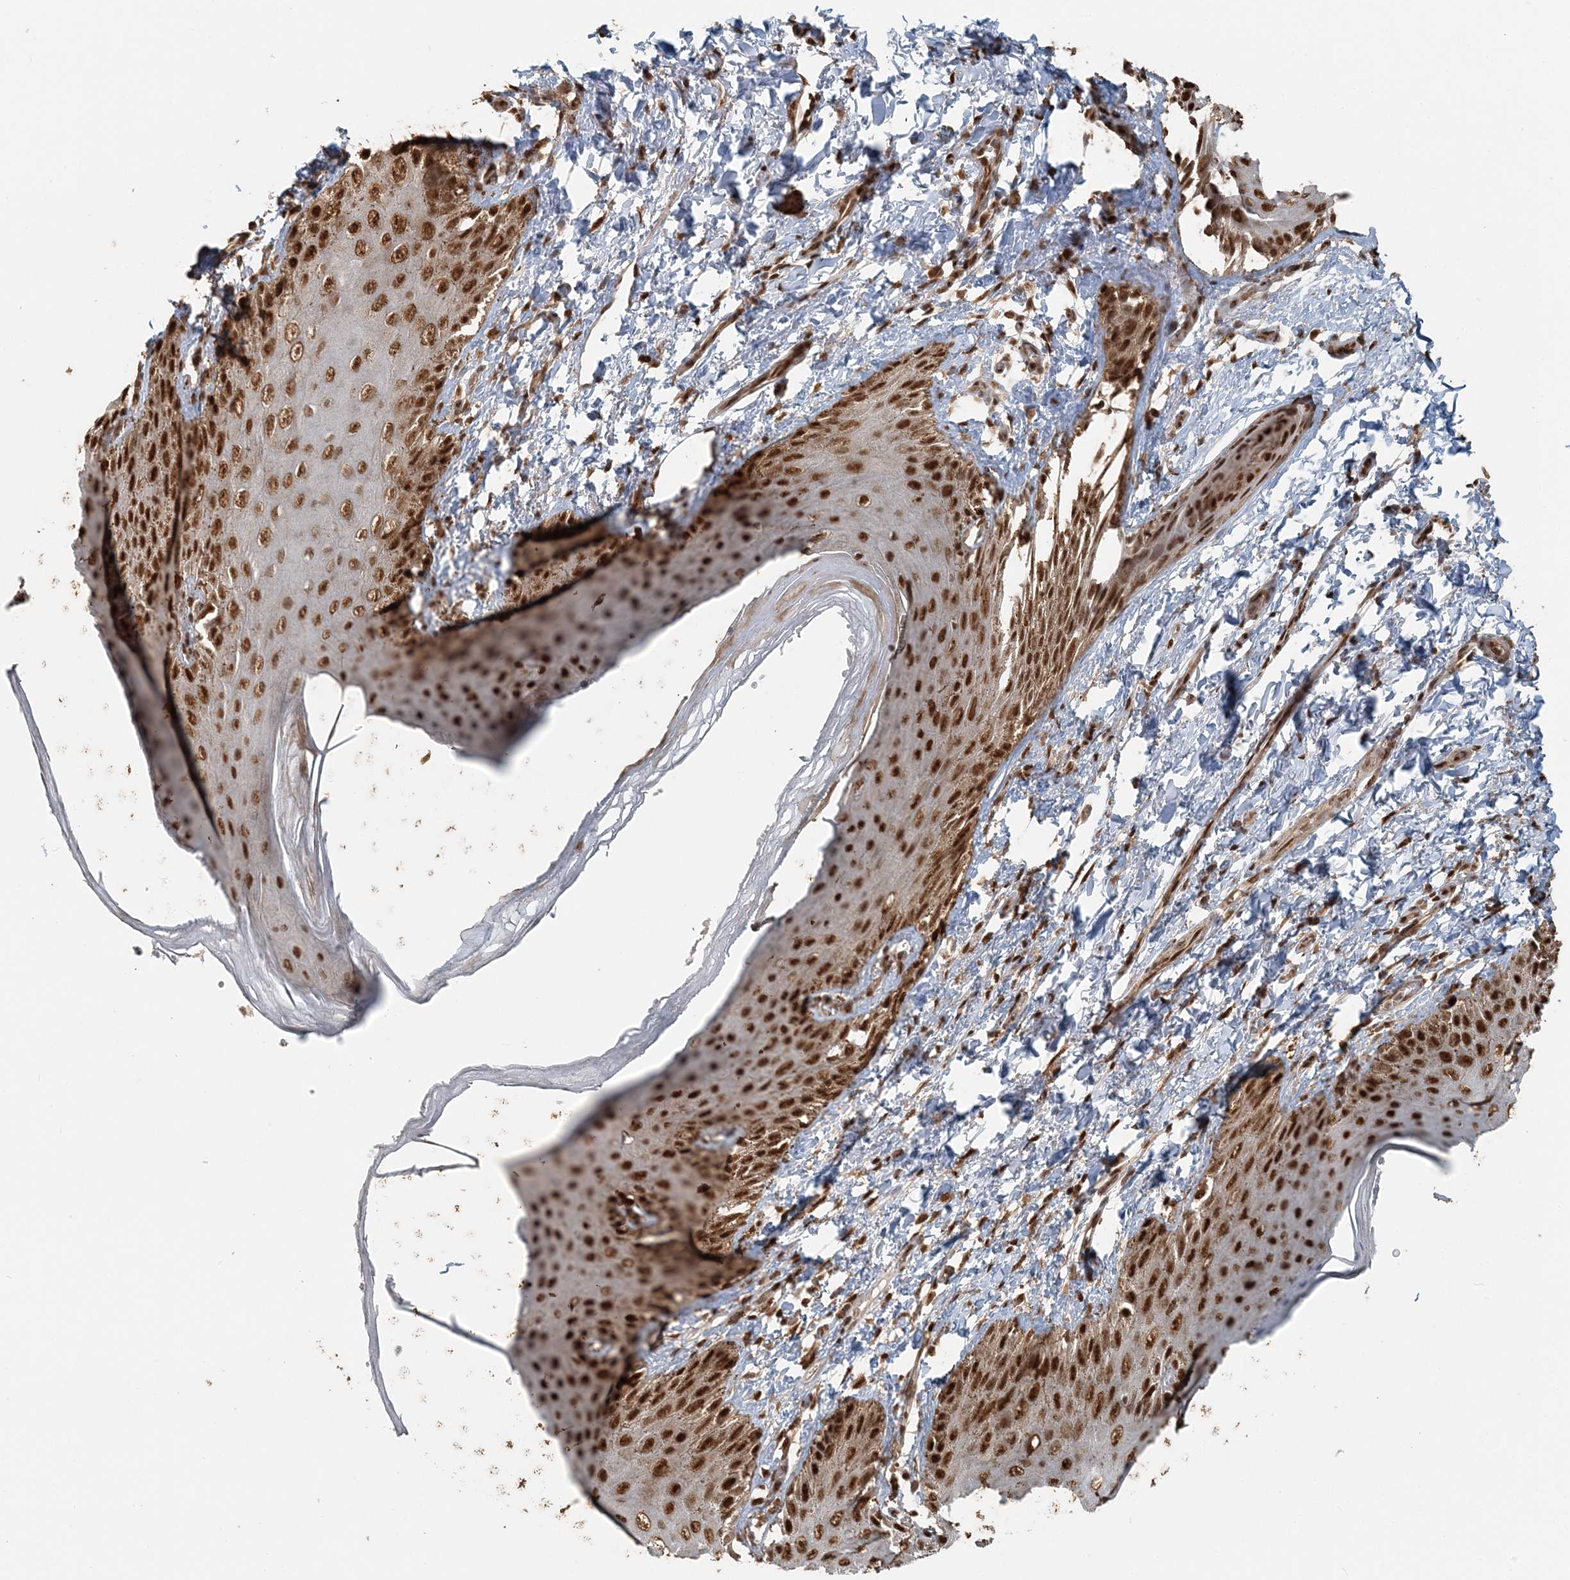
{"staining": {"intensity": "strong", "quantity": ">75%", "location": "nuclear"}, "tissue": "skin", "cell_type": "Epidermal cells", "image_type": "normal", "snomed": [{"axis": "morphology", "description": "Normal tissue, NOS"}, {"axis": "topography", "description": "Anal"}], "caption": "Unremarkable skin shows strong nuclear expression in about >75% of epidermal cells.", "gene": "ARHGAP35", "patient": {"sex": "male", "age": 44}}